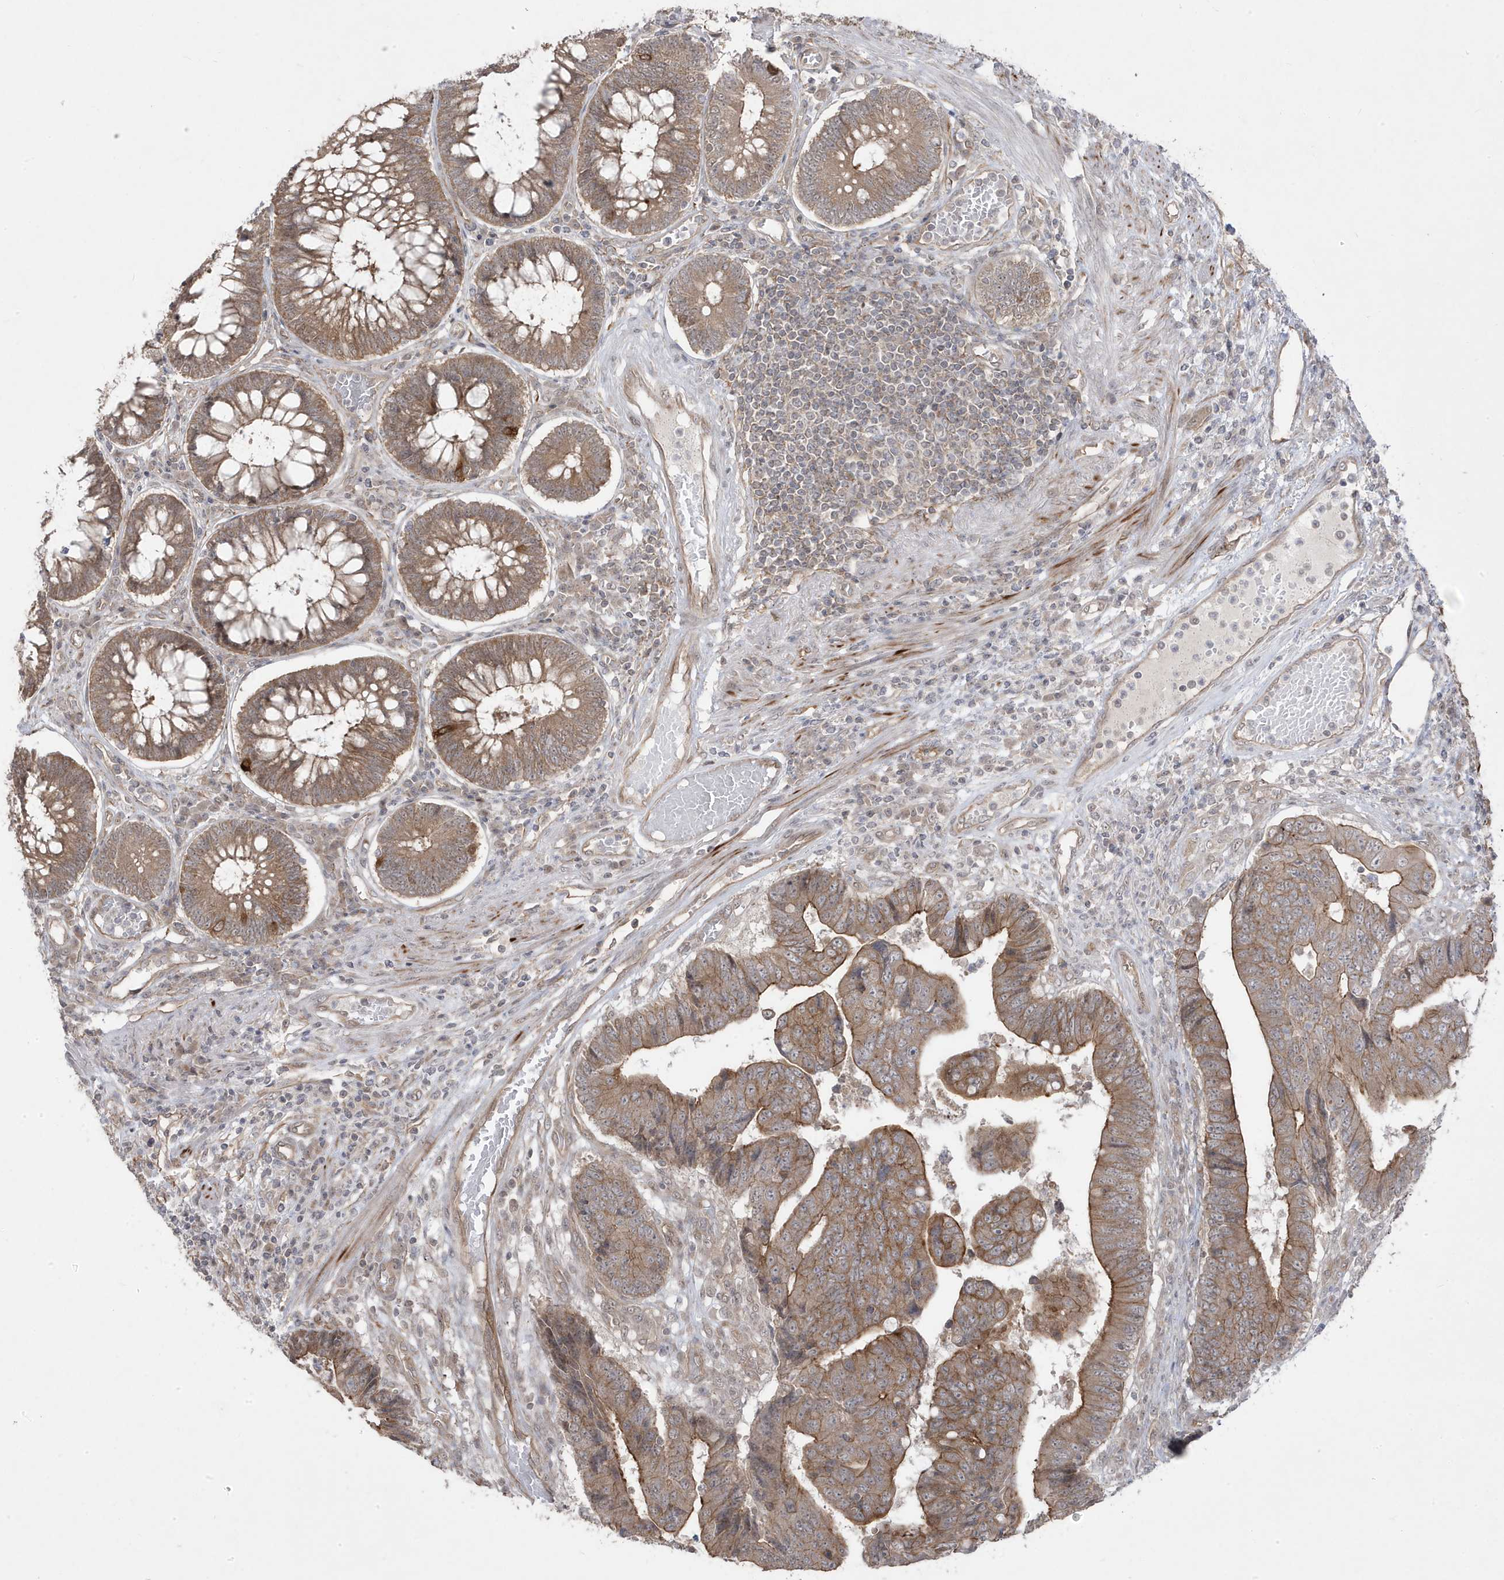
{"staining": {"intensity": "moderate", "quantity": ">75%", "location": "cytoplasmic/membranous"}, "tissue": "colorectal cancer", "cell_type": "Tumor cells", "image_type": "cancer", "snomed": [{"axis": "morphology", "description": "Adenocarcinoma, NOS"}, {"axis": "topography", "description": "Rectum"}], "caption": "A brown stain shows moderate cytoplasmic/membranous expression of a protein in colorectal adenocarcinoma tumor cells.", "gene": "DNAJC12", "patient": {"sex": "male", "age": 84}}